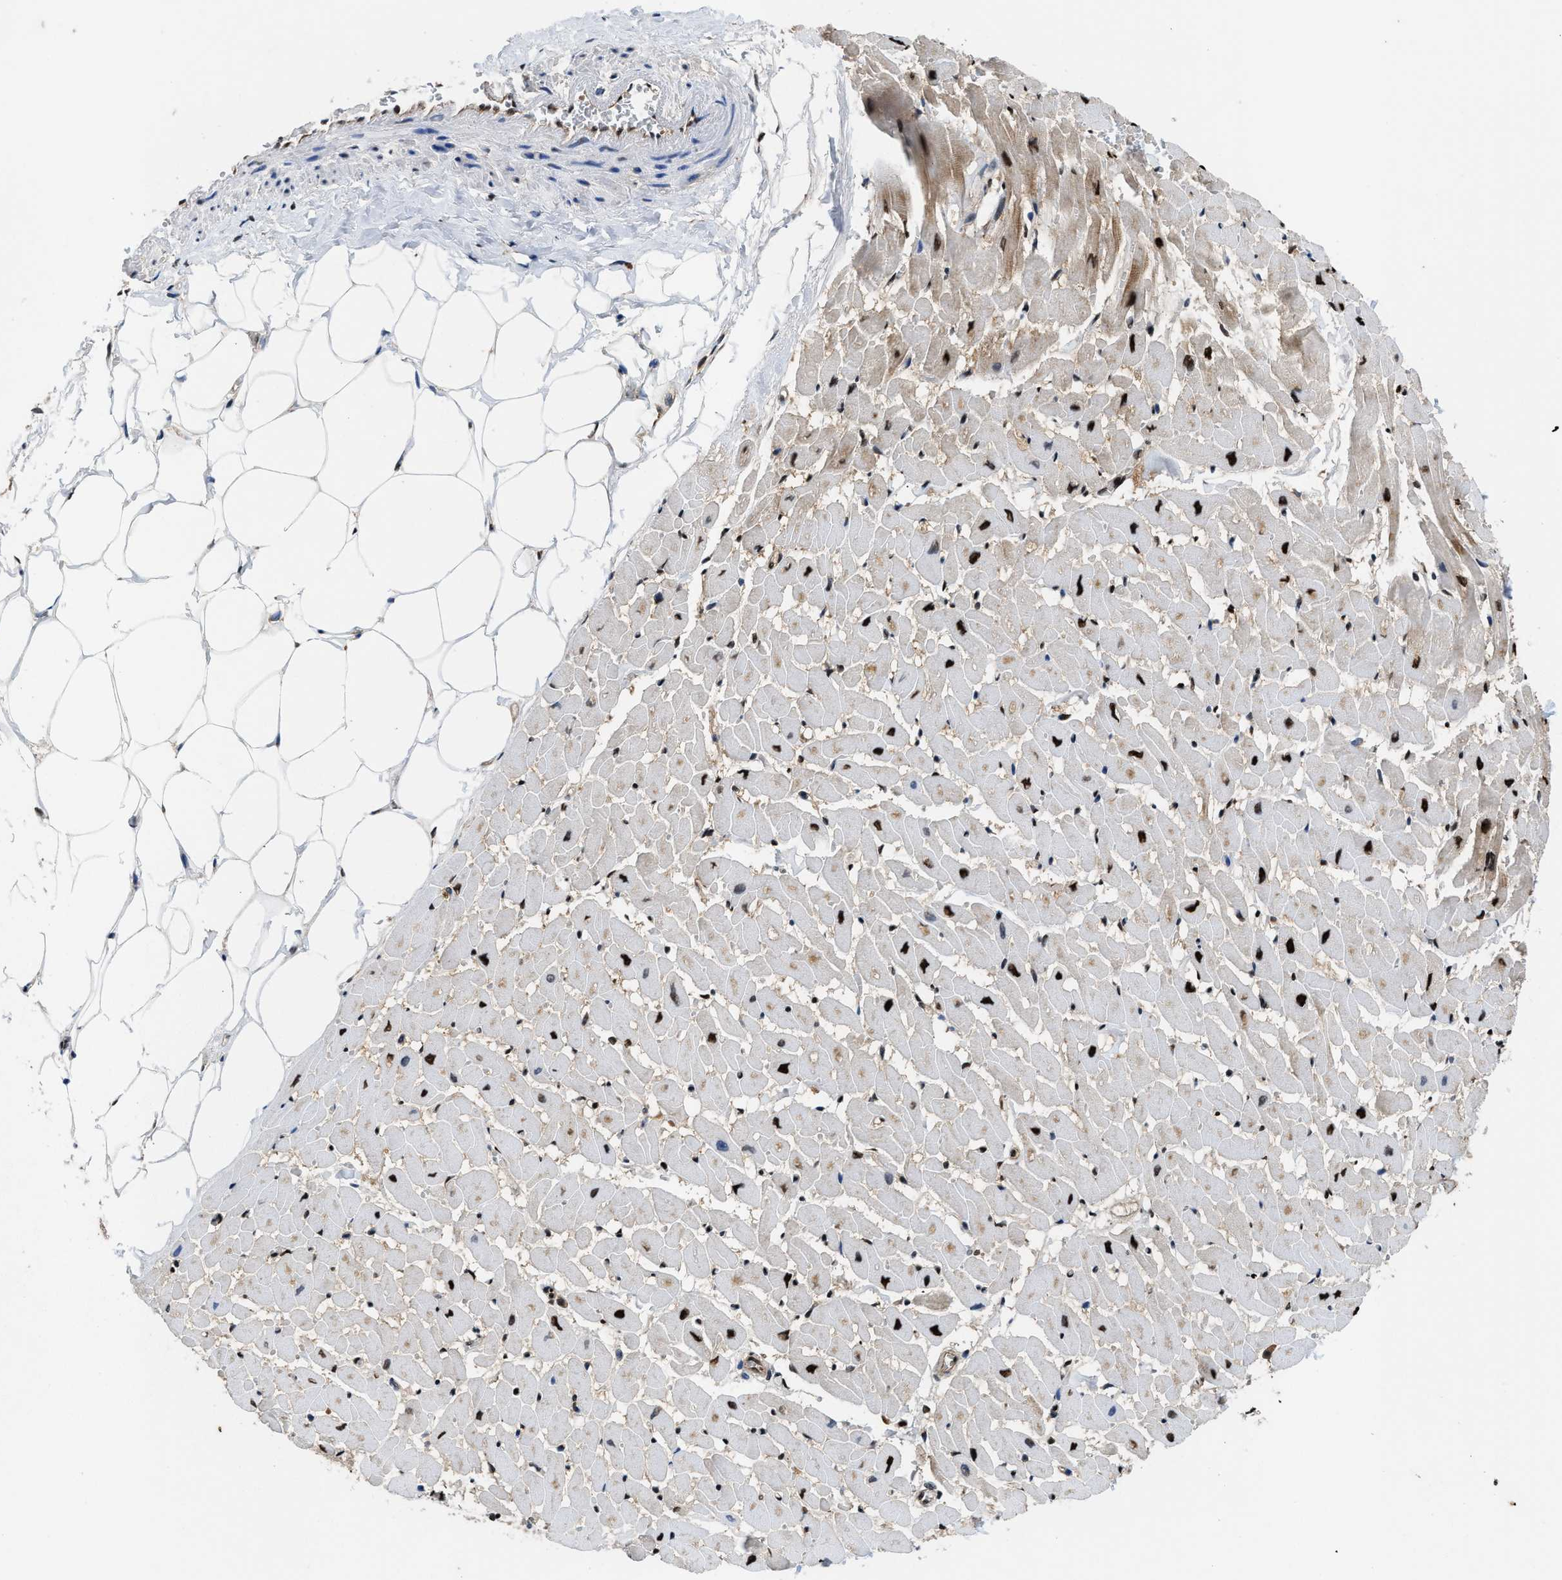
{"staining": {"intensity": "strong", "quantity": "25%-75%", "location": "nuclear"}, "tissue": "heart muscle", "cell_type": "Cardiomyocytes", "image_type": "normal", "snomed": [{"axis": "morphology", "description": "Normal tissue, NOS"}, {"axis": "topography", "description": "Heart"}], "caption": "Cardiomyocytes demonstrate strong nuclear staining in approximately 25%-75% of cells in benign heart muscle.", "gene": "SAFB", "patient": {"sex": "female", "age": 19}}